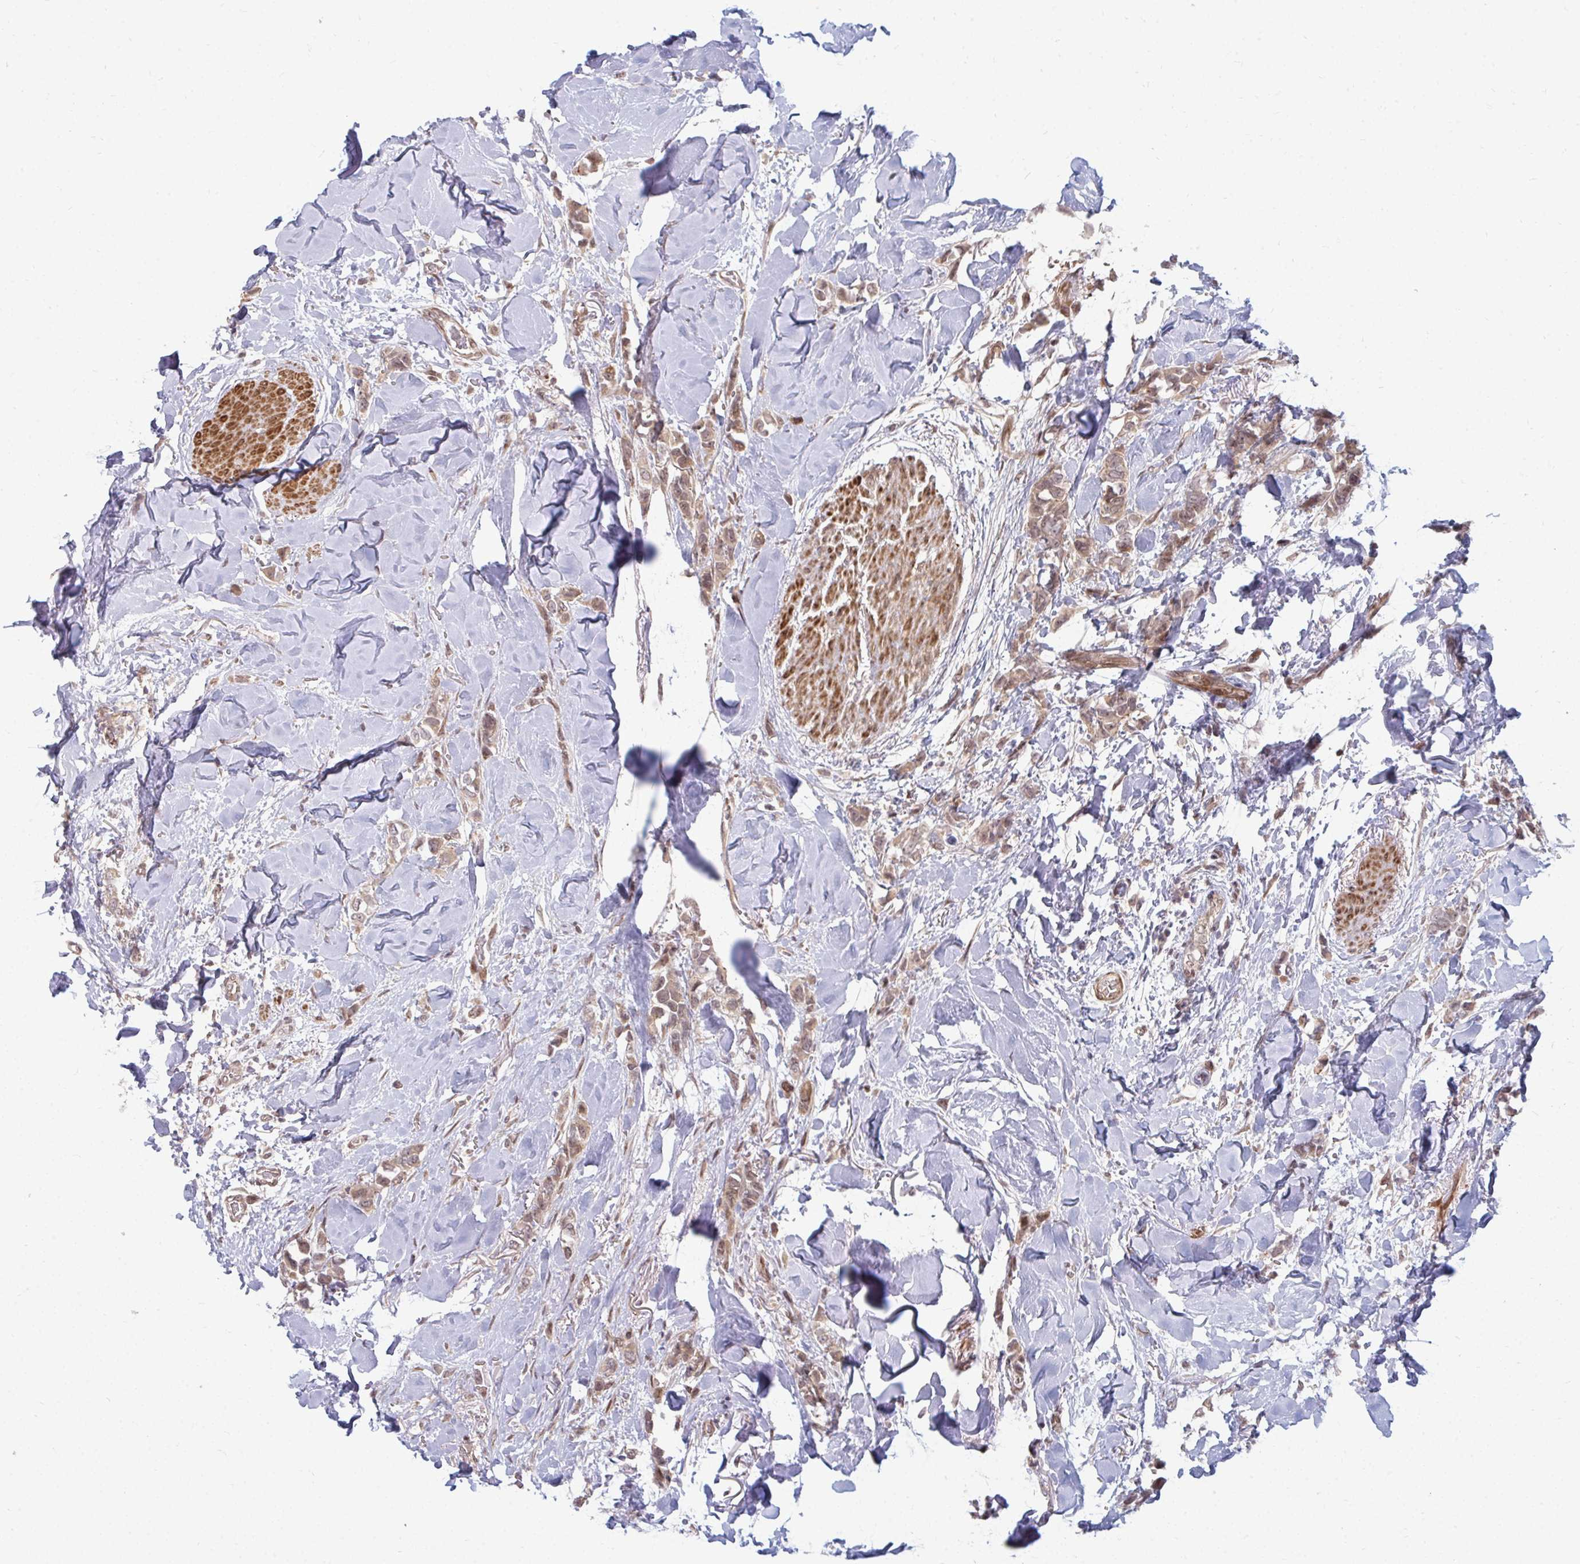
{"staining": {"intensity": "weak", "quantity": ">75%", "location": "cytoplasmic/membranous,nuclear"}, "tissue": "breast cancer", "cell_type": "Tumor cells", "image_type": "cancer", "snomed": [{"axis": "morphology", "description": "Lobular carcinoma"}, {"axis": "topography", "description": "Breast"}], "caption": "Breast cancer (lobular carcinoma) stained for a protein (brown) exhibits weak cytoplasmic/membranous and nuclear positive positivity in approximately >75% of tumor cells.", "gene": "ZNF285", "patient": {"sex": "female", "age": 91}}